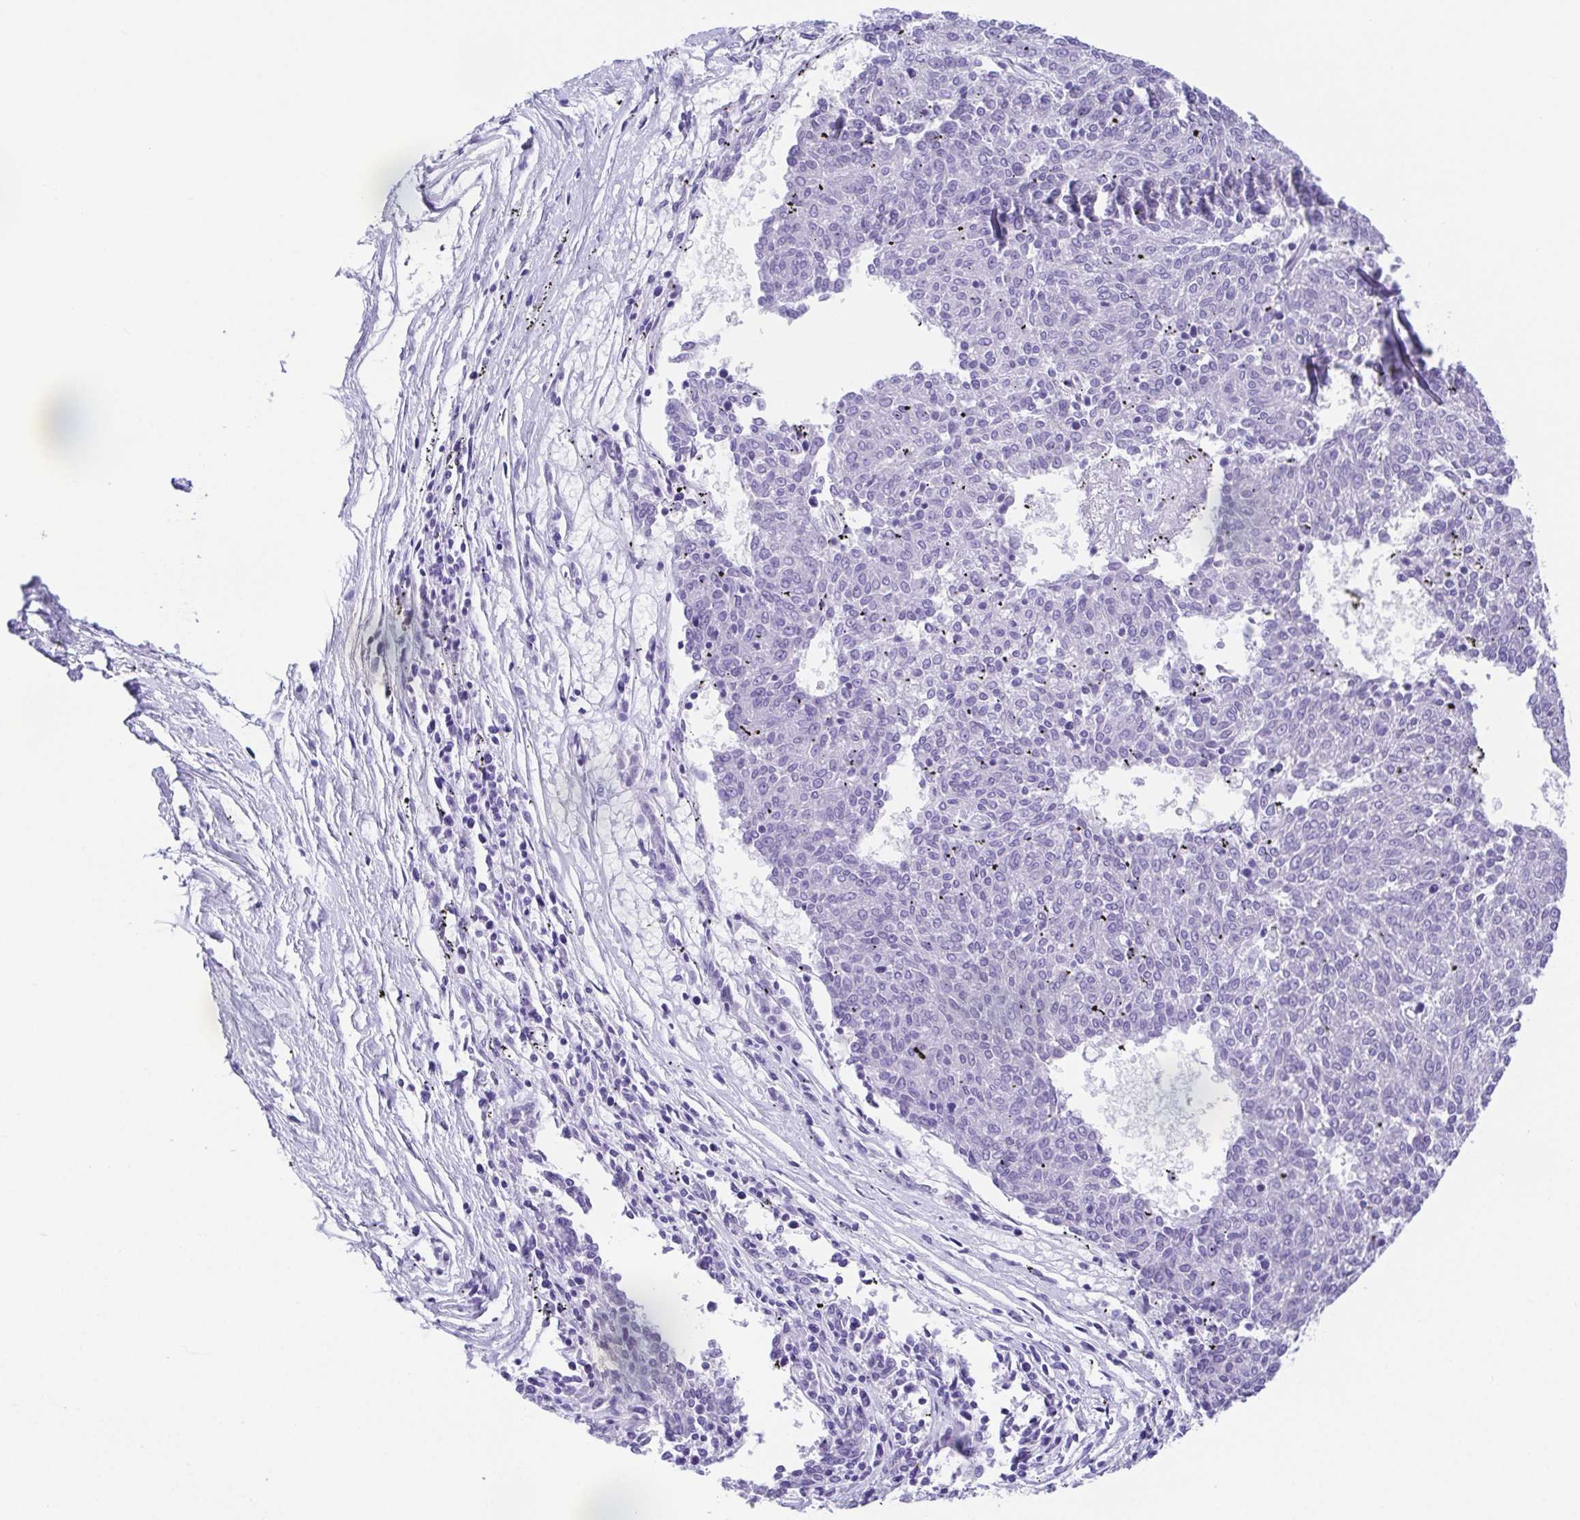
{"staining": {"intensity": "negative", "quantity": "none", "location": "none"}, "tissue": "melanoma", "cell_type": "Tumor cells", "image_type": "cancer", "snomed": [{"axis": "morphology", "description": "Malignant melanoma, NOS"}, {"axis": "topography", "description": "Skin"}], "caption": "Histopathology image shows no significant protein staining in tumor cells of malignant melanoma.", "gene": "LUZP4", "patient": {"sex": "female", "age": 72}}